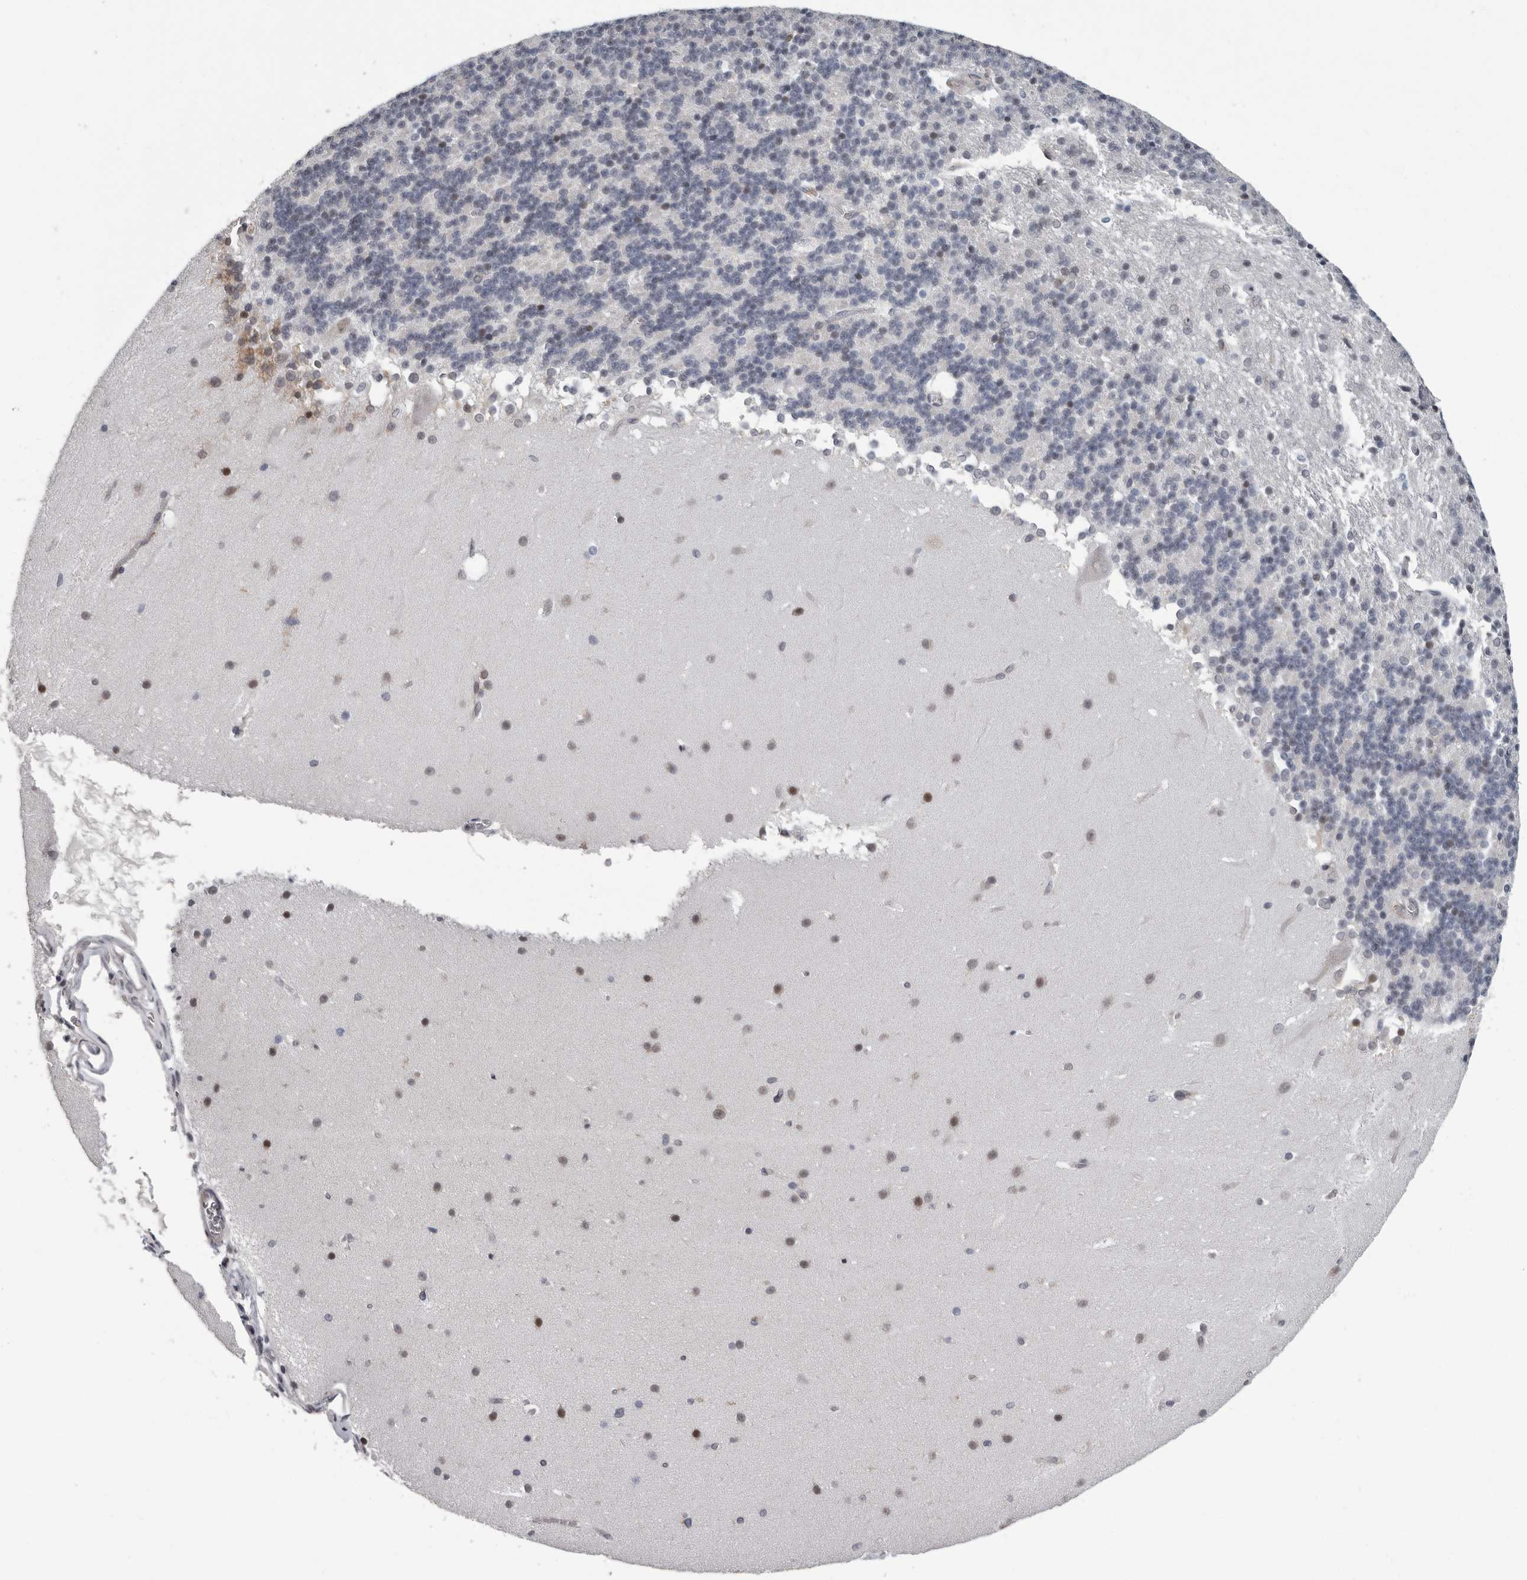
{"staining": {"intensity": "negative", "quantity": "none", "location": "none"}, "tissue": "cerebellum", "cell_type": "Cells in granular layer", "image_type": "normal", "snomed": [{"axis": "morphology", "description": "Normal tissue, NOS"}, {"axis": "topography", "description": "Cerebellum"}], "caption": "DAB (3,3'-diaminobenzidine) immunohistochemical staining of unremarkable cerebellum reveals no significant staining in cells in granular layer.", "gene": "RALGPS2", "patient": {"sex": "female", "age": 19}}